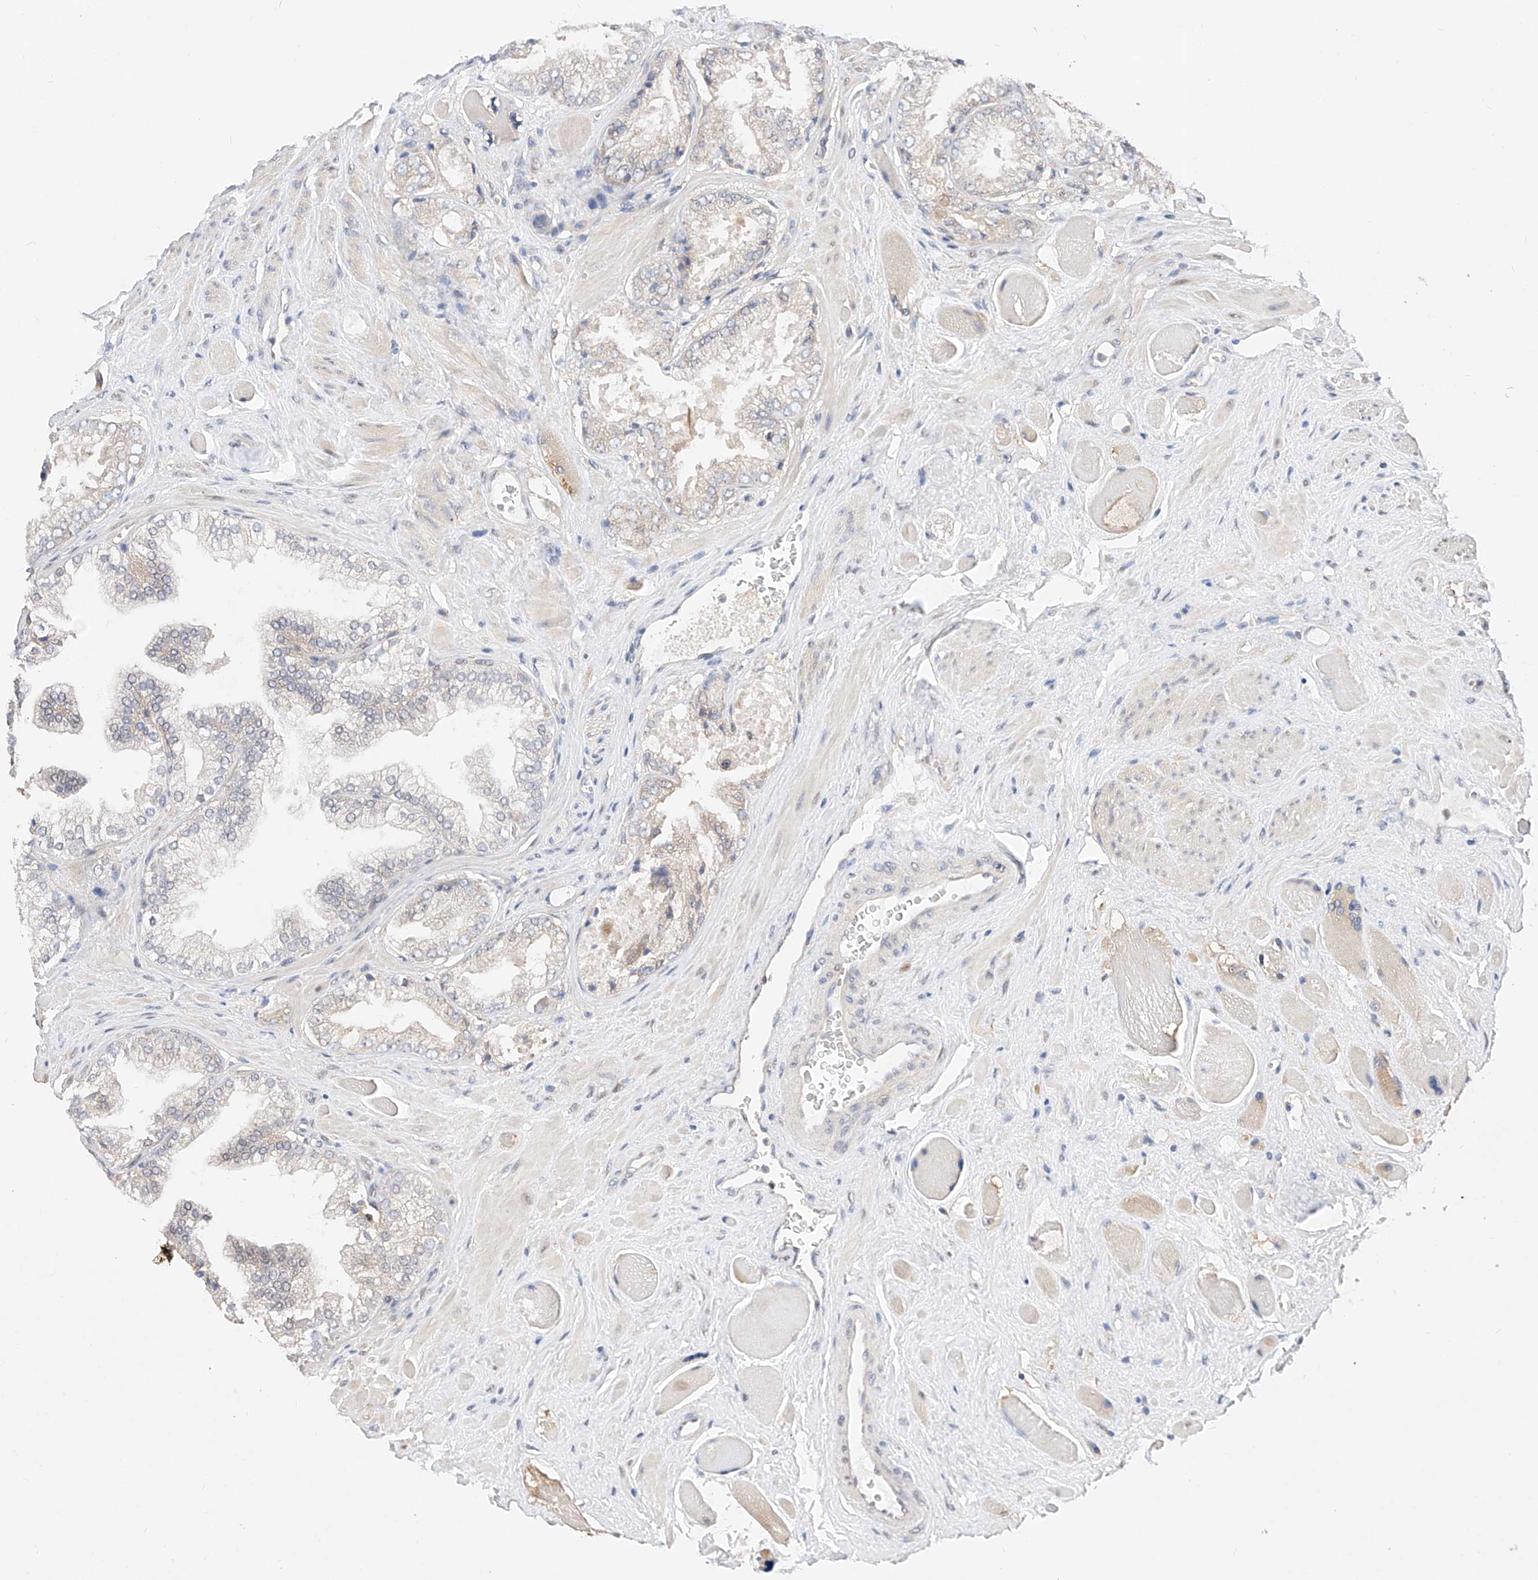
{"staining": {"intensity": "negative", "quantity": "none", "location": "none"}, "tissue": "prostate cancer", "cell_type": "Tumor cells", "image_type": "cancer", "snomed": [{"axis": "morphology", "description": "Adenocarcinoma, High grade"}, {"axis": "topography", "description": "Prostate"}], "caption": "Protein analysis of adenocarcinoma (high-grade) (prostate) shows no significant expression in tumor cells.", "gene": "ZSCAN4", "patient": {"sex": "male", "age": 58}}